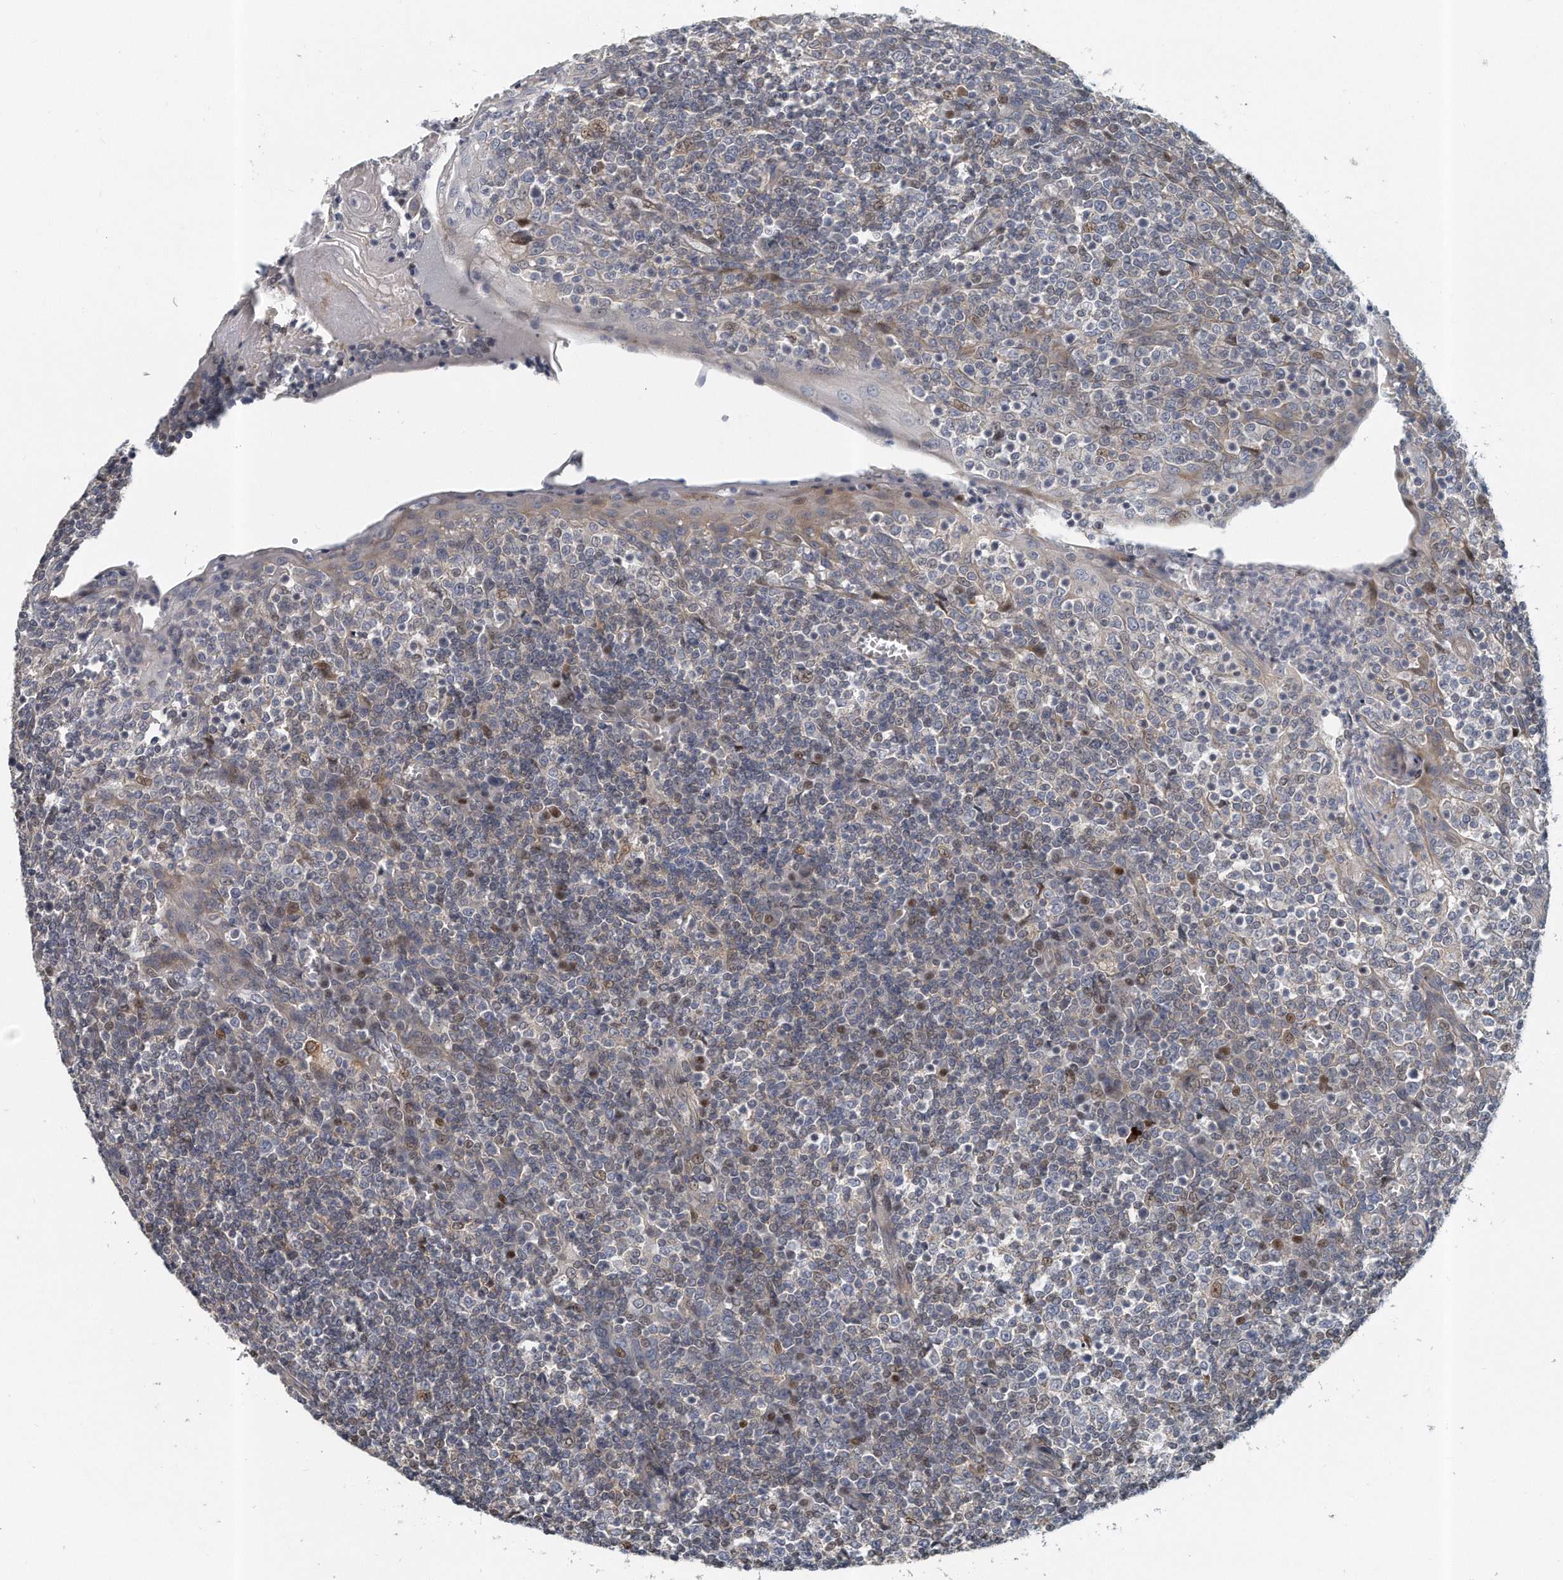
{"staining": {"intensity": "weak", "quantity": "<25%", "location": "cytoplasmic/membranous"}, "tissue": "tonsil", "cell_type": "Germinal center cells", "image_type": "normal", "snomed": [{"axis": "morphology", "description": "Normal tissue, NOS"}, {"axis": "topography", "description": "Tonsil"}], "caption": "An immunohistochemistry image of benign tonsil is shown. There is no staining in germinal center cells of tonsil.", "gene": "PCDH8", "patient": {"sex": "female", "age": 19}}